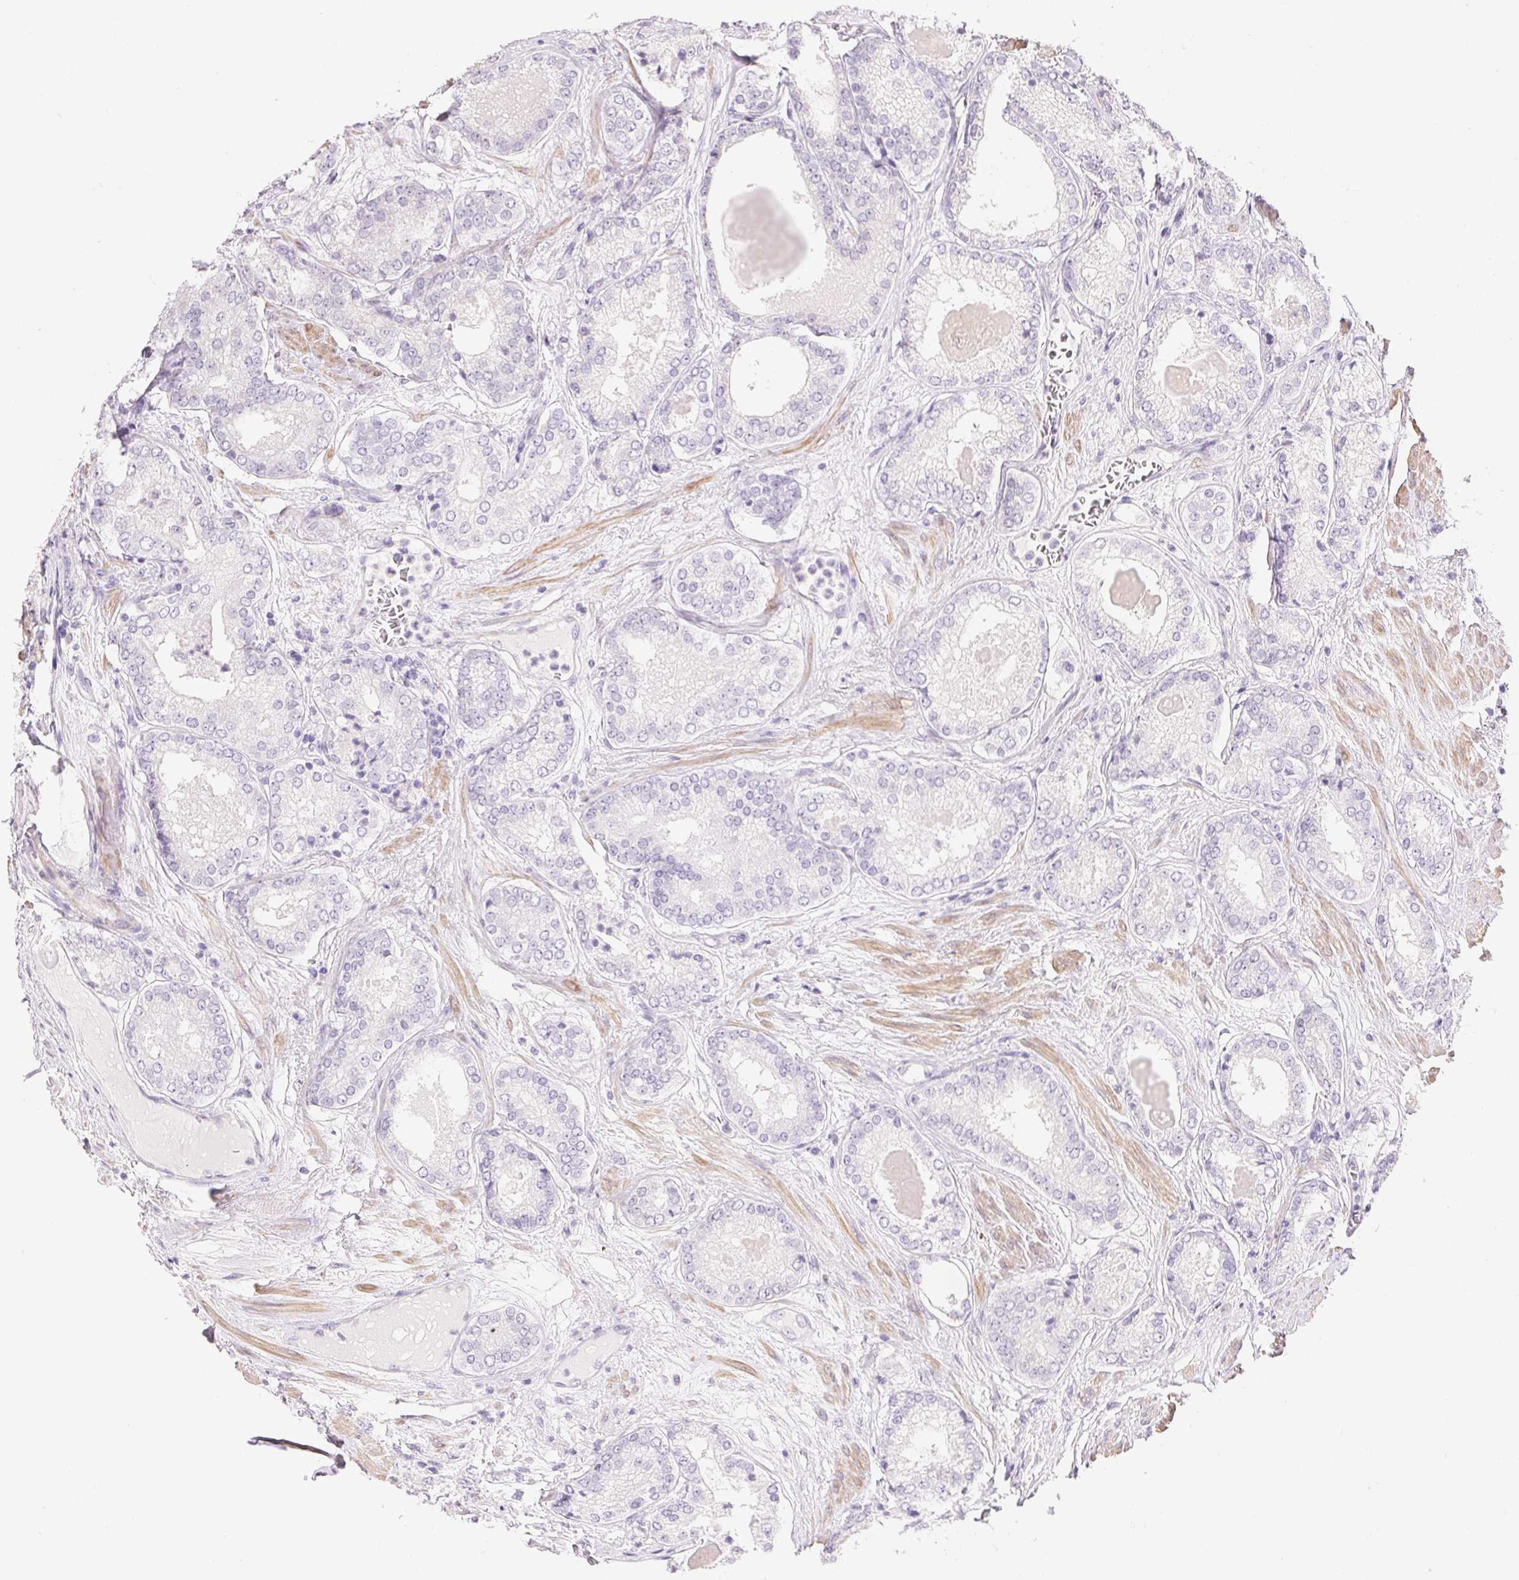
{"staining": {"intensity": "negative", "quantity": "none", "location": "none"}, "tissue": "prostate cancer", "cell_type": "Tumor cells", "image_type": "cancer", "snomed": [{"axis": "morphology", "description": "Adenocarcinoma, NOS"}, {"axis": "morphology", "description": "Adenocarcinoma, Low grade"}, {"axis": "topography", "description": "Prostate"}], "caption": "A photomicrograph of prostate low-grade adenocarcinoma stained for a protein shows no brown staining in tumor cells. The staining is performed using DAB (3,3'-diaminobenzidine) brown chromogen with nuclei counter-stained in using hematoxylin.", "gene": "KCNE2", "patient": {"sex": "male", "age": 68}}